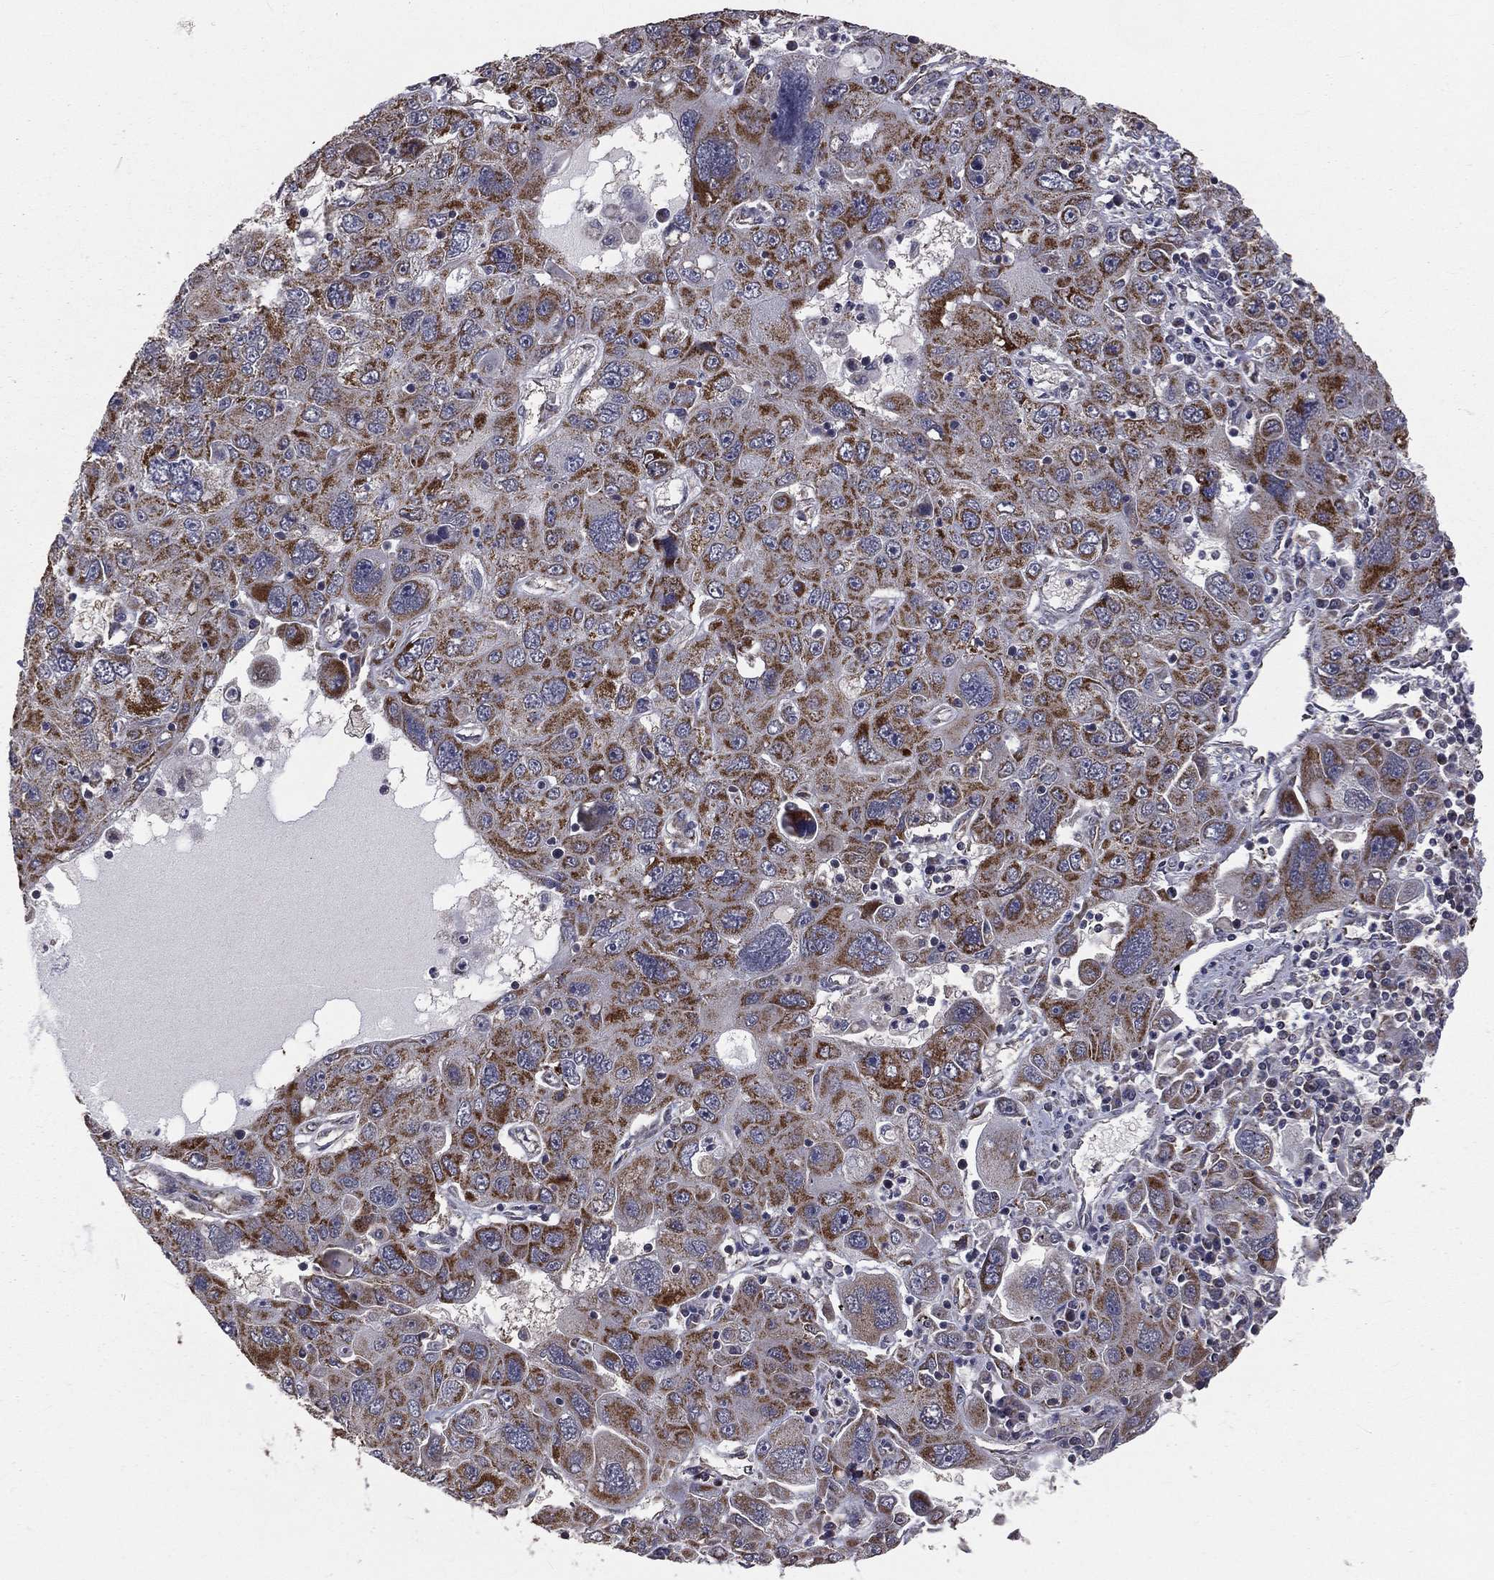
{"staining": {"intensity": "strong", "quantity": "25%-75%", "location": "cytoplasmic/membranous"}, "tissue": "stomach cancer", "cell_type": "Tumor cells", "image_type": "cancer", "snomed": [{"axis": "morphology", "description": "Adenocarcinoma, NOS"}, {"axis": "topography", "description": "Stomach"}], "caption": "About 25%-75% of tumor cells in human adenocarcinoma (stomach) show strong cytoplasmic/membranous protein staining as visualized by brown immunohistochemical staining.", "gene": "MRPL46", "patient": {"sex": "male", "age": 56}}